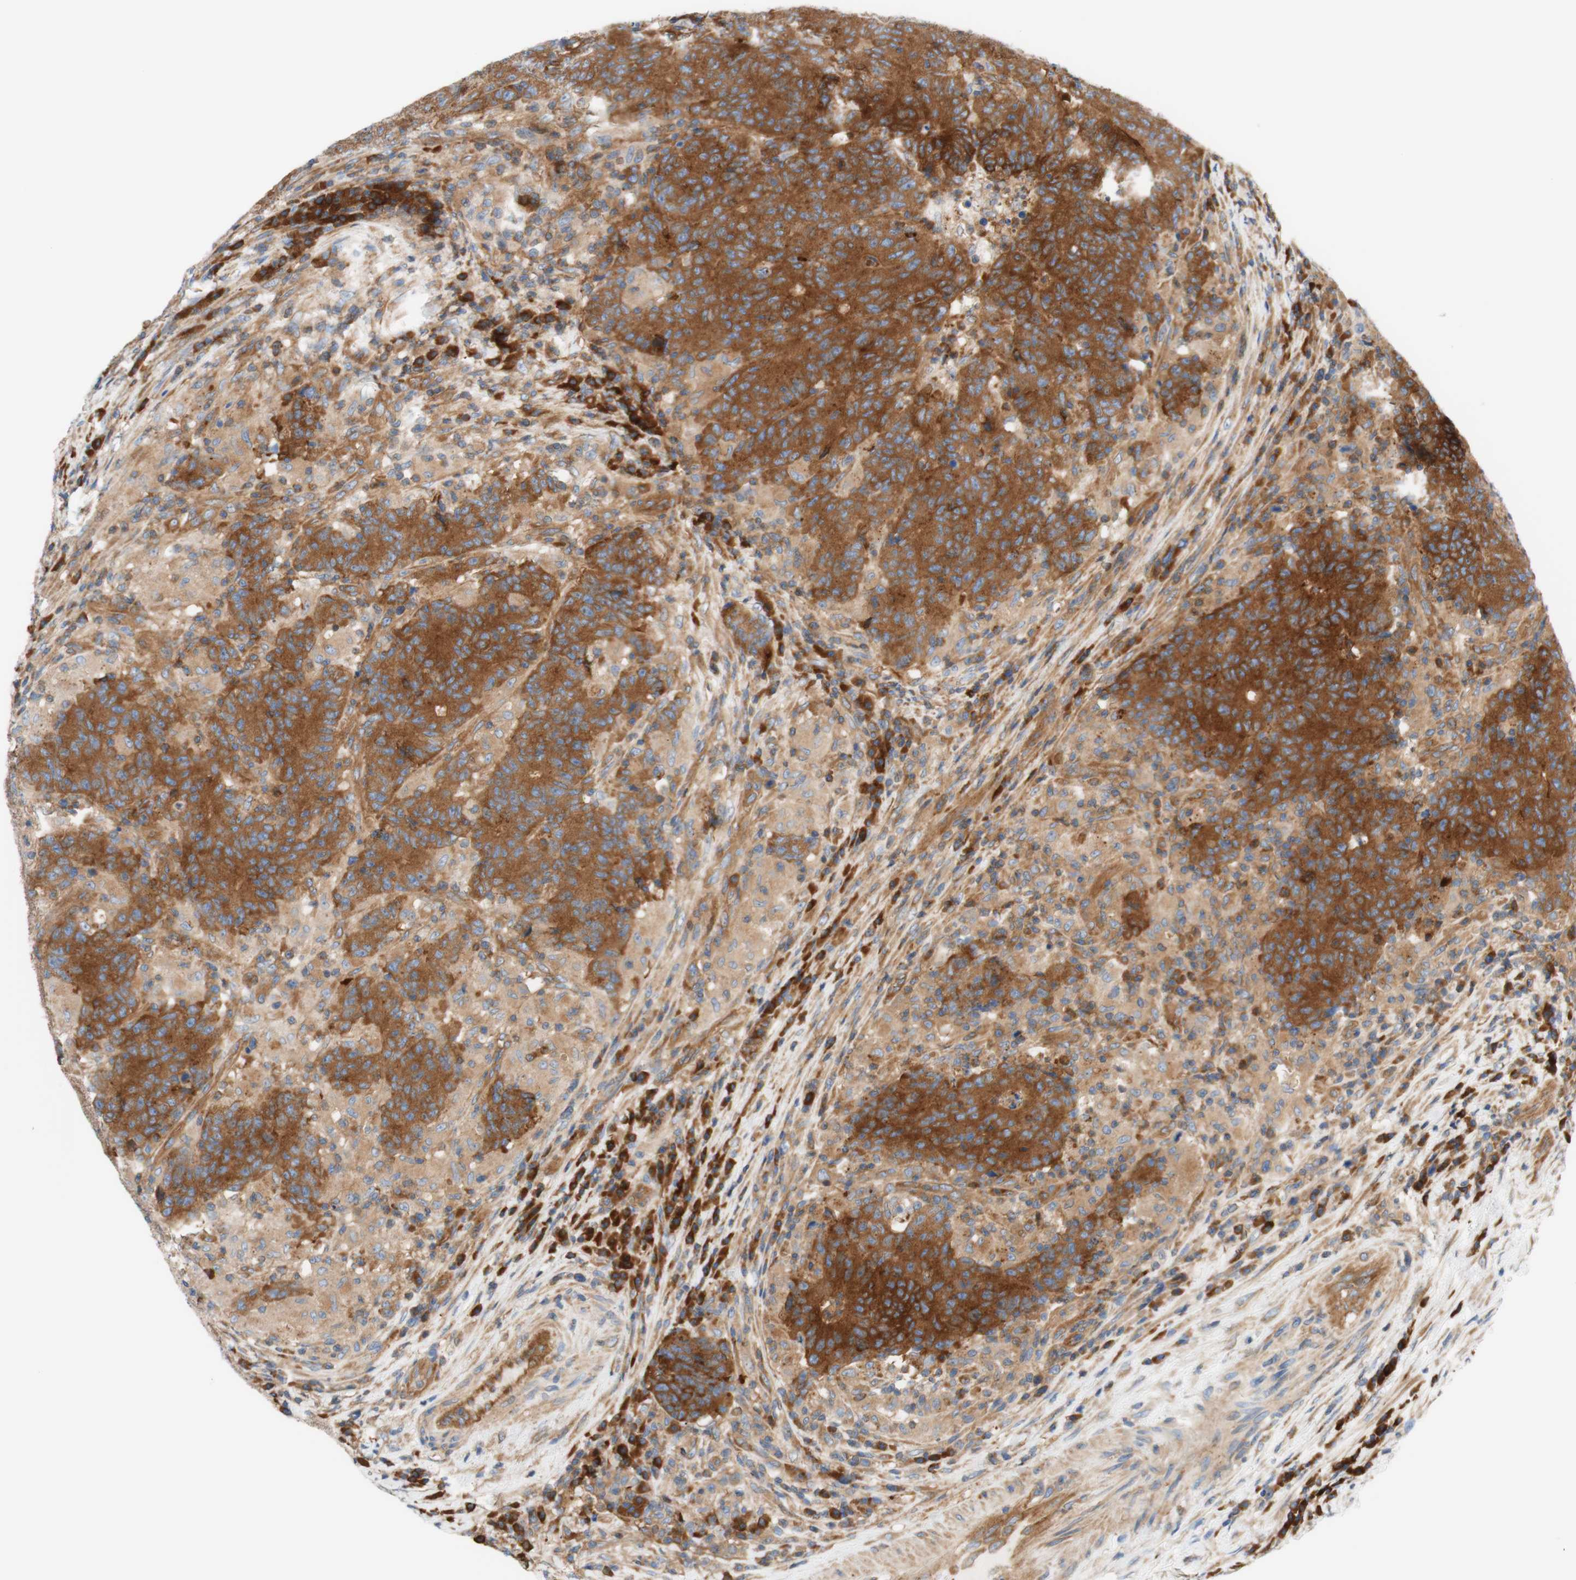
{"staining": {"intensity": "strong", "quantity": ">75%", "location": "cytoplasmic/membranous"}, "tissue": "colorectal cancer", "cell_type": "Tumor cells", "image_type": "cancer", "snomed": [{"axis": "morphology", "description": "Normal tissue, NOS"}, {"axis": "morphology", "description": "Adenocarcinoma, NOS"}, {"axis": "topography", "description": "Colon"}], "caption": "A histopathology image of colorectal cancer (adenocarcinoma) stained for a protein shows strong cytoplasmic/membranous brown staining in tumor cells.", "gene": "STOM", "patient": {"sex": "female", "age": 75}}